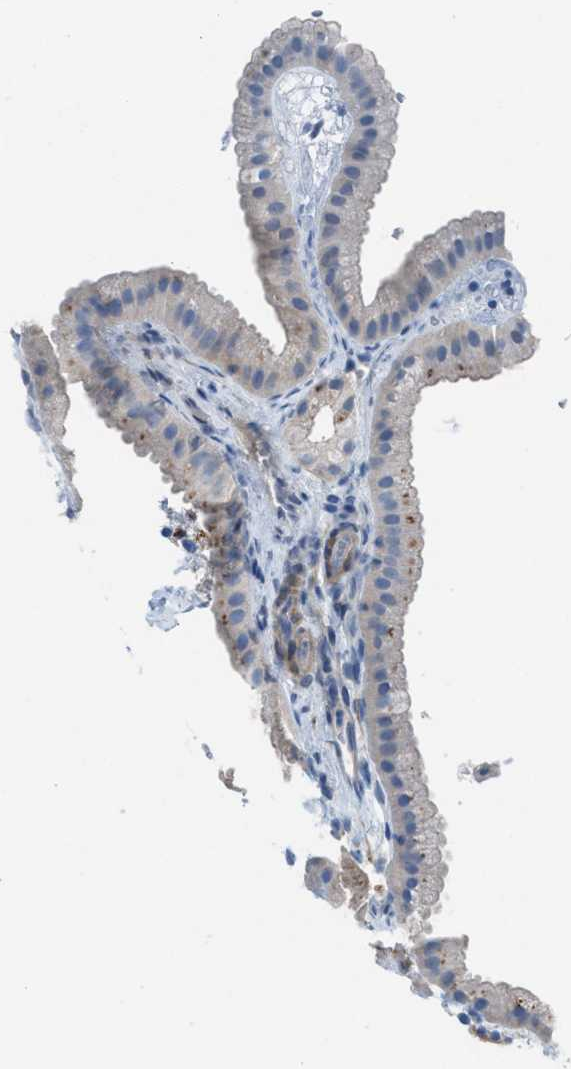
{"staining": {"intensity": "negative", "quantity": "none", "location": "none"}, "tissue": "gallbladder", "cell_type": "Glandular cells", "image_type": "normal", "snomed": [{"axis": "morphology", "description": "Normal tissue, NOS"}, {"axis": "topography", "description": "Gallbladder"}], "caption": "Protein analysis of normal gallbladder demonstrates no significant positivity in glandular cells. (Brightfield microscopy of DAB immunohistochemistry (IHC) at high magnification).", "gene": "ASPA", "patient": {"sex": "female", "age": 64}}